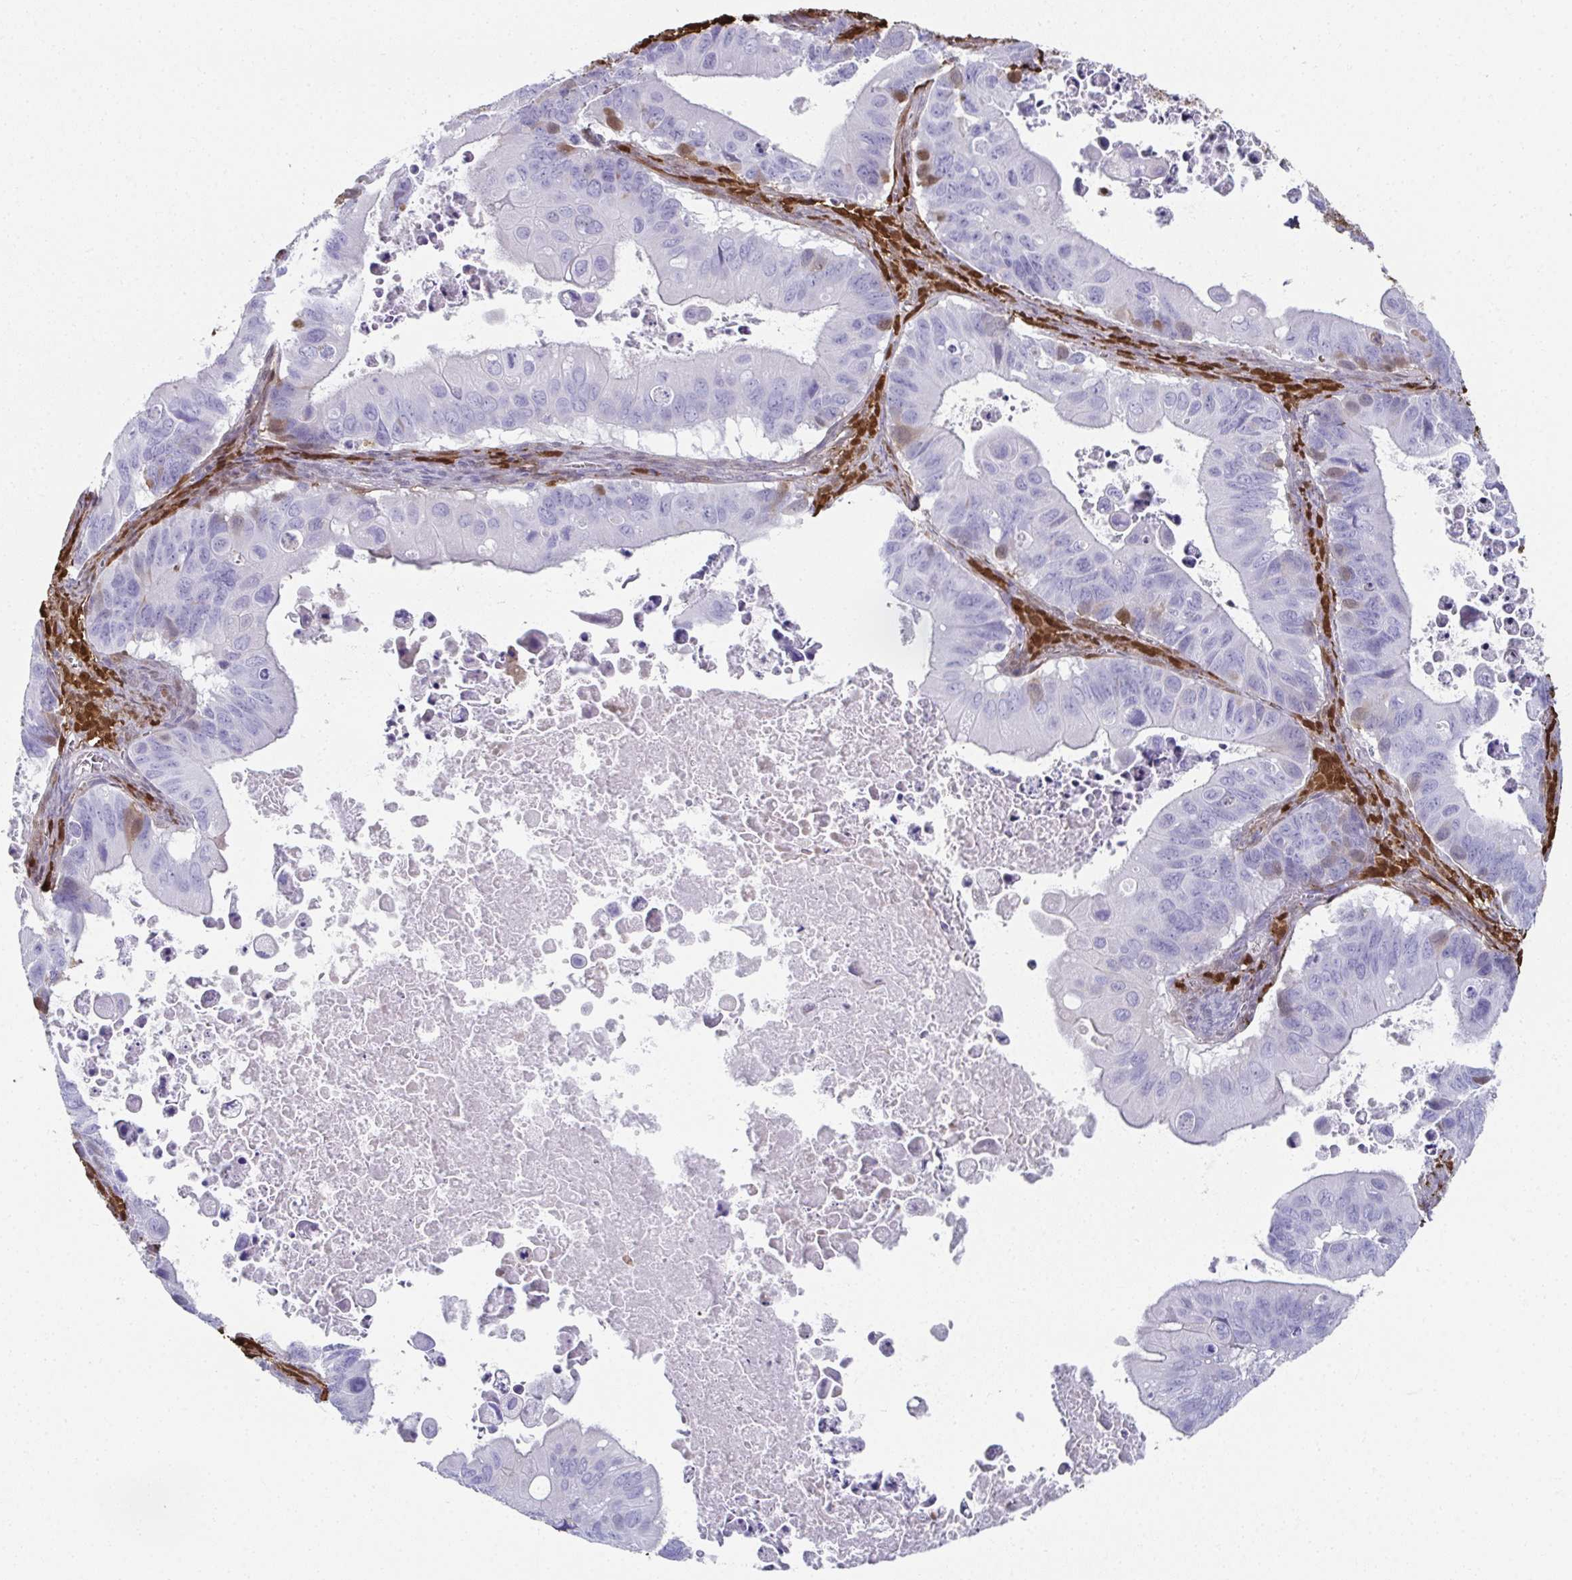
{"staining": {"intensity": "moderate", "quantity": "<25%", "location": "nuclear"}, "tissue": "ovarian cancer", "cell_type": "Tumor cells", "image_type": "cancer", "snomed": [{"axis": "morphology", "description": "Cystadenocarcinoma, mucinous, NOS"}, {"axis": "topography", "description": "Ovary"}], "caption": "The histopathology image reveals a brown stain indicating the presence of a protein in the nuclear of tumor cells in mucinous cystadenocarcinoma (ovarian). Ihc stains the protein in brown and the nuclei are stained blue.", "gene": "RBP1", "patient": {"sex": "female", "age": 64}}